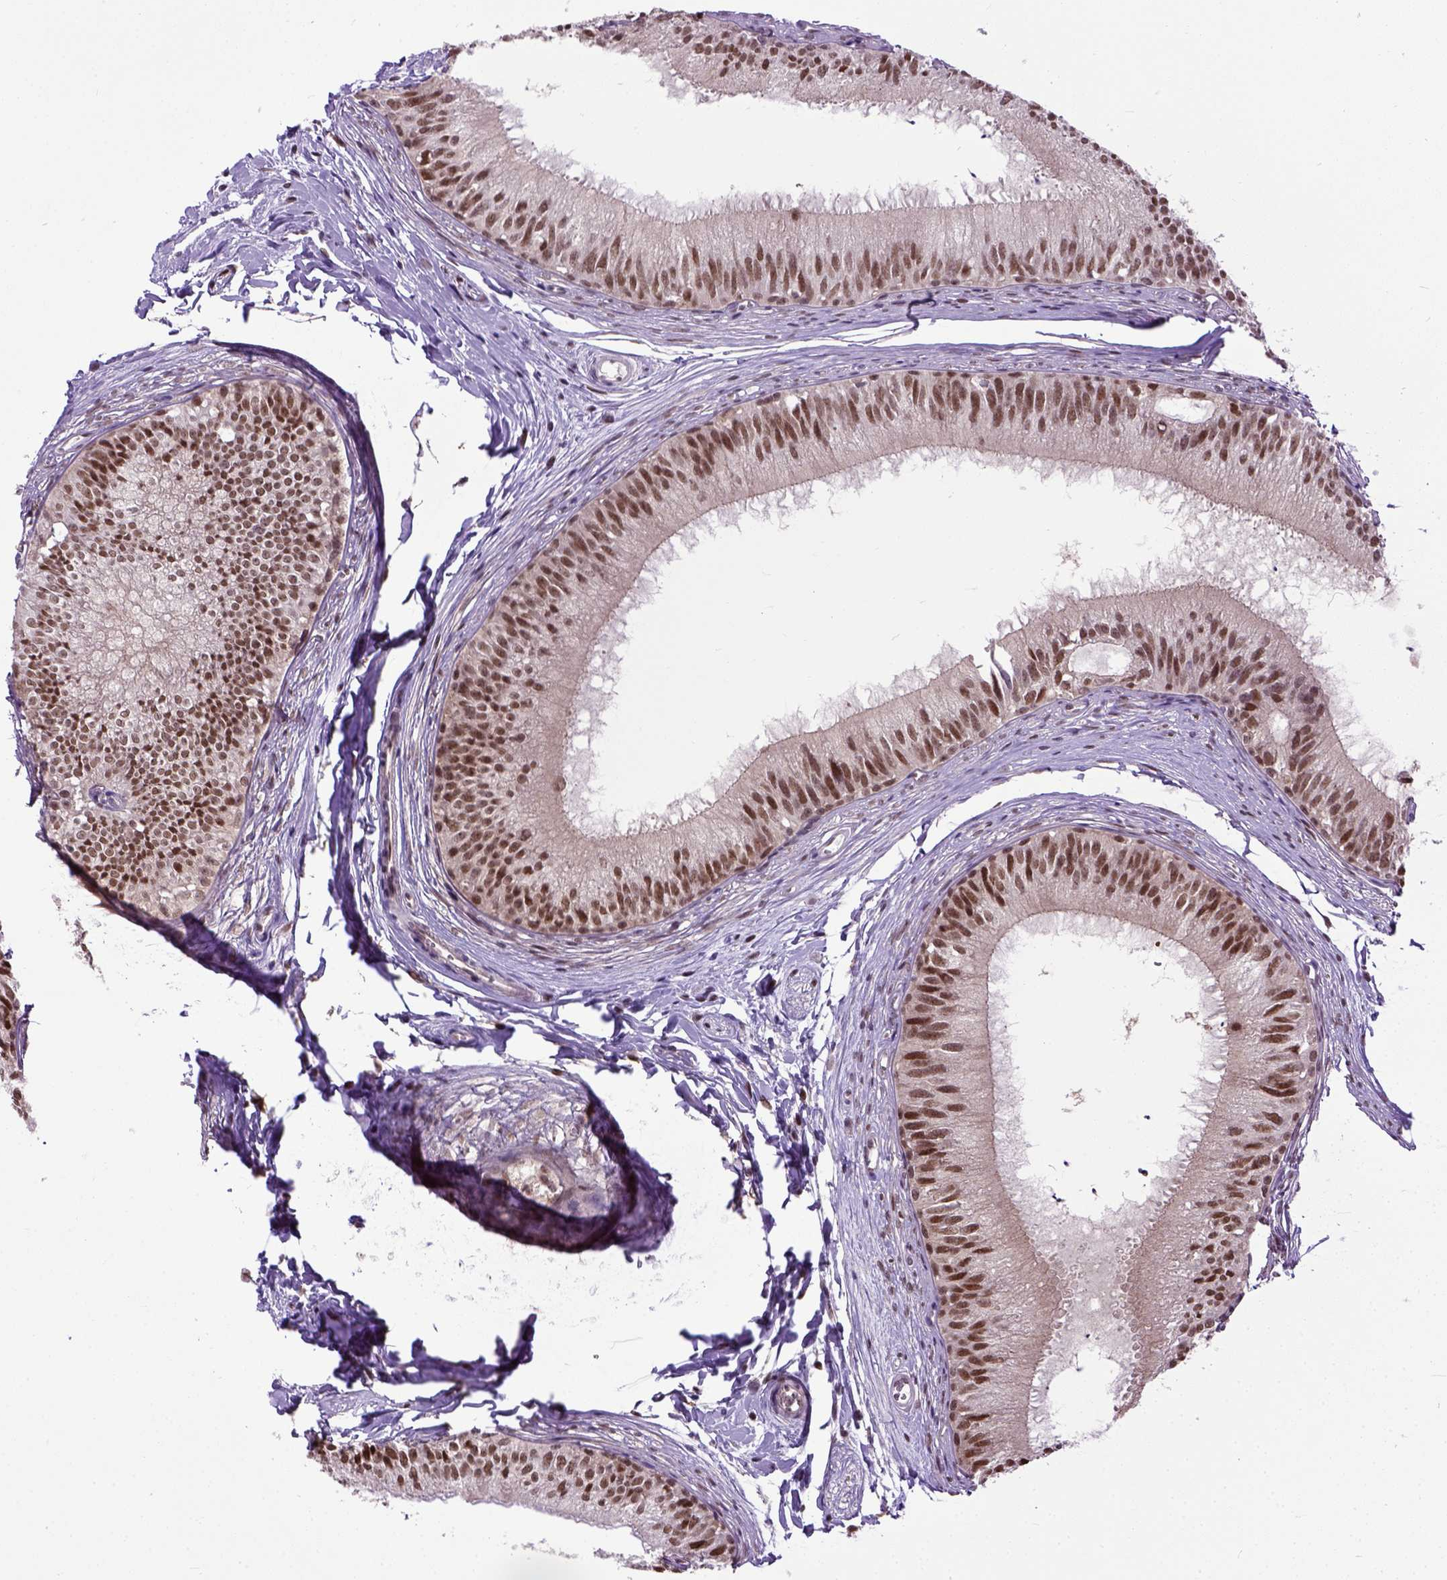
{"staining": {"intensity": "moderate", "quantity": ">75%", "location": "nuclear"}, "tissue": "epididymis", "cell_type": "Glandular cells", "image_type": "normal", "snomed": [{"axis": "morphology", "description": "Normal tissue, NOS"}, {"axis": "topography", "description": "Epididymis"}], "caption": "Protein positivity by IHC shows moderate nuclear staining in about >75% of glandular cells in benign epididymis. Nuclei are stained in blue.", "gene": "UBA3", "patient": {"sex": "male", "age": 29}}